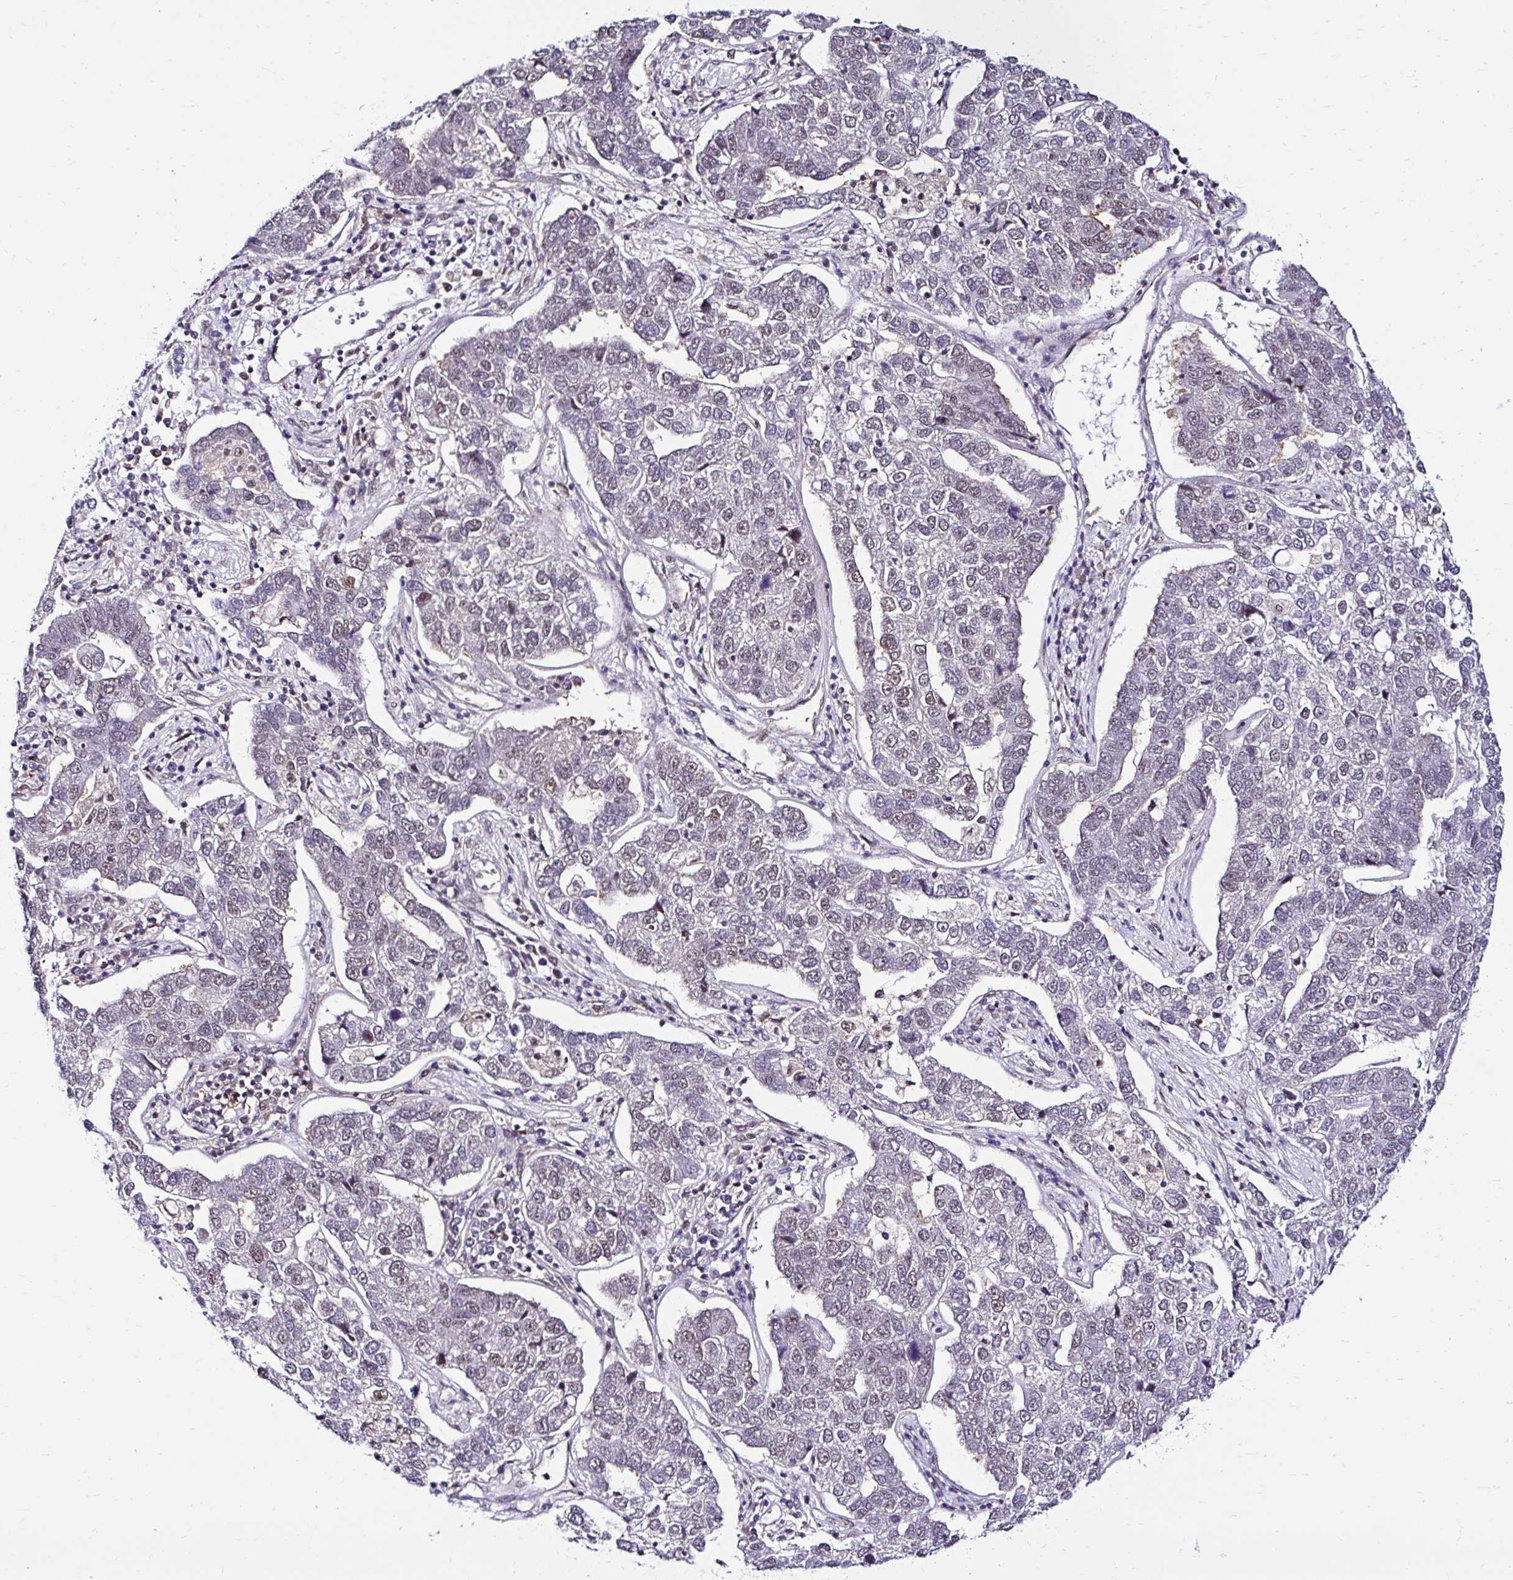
{"staining": {"intensity": "weak", "quantity": "25%-75%", "location": "nuclear"}, "tissue": "pancreatic cancer", "cell_type": "Tumor cells", "image_type": "cancer", "snomed": [{"axis": "morphology", "description": "Adenocarcinoma, NOS"}, {"axis": "topography", "description": "Pancreas"}], "caption": "This is an image of immunohistochemistry (IHC) staining of pancreatic cancer, which shows weak expression in the nuclear of tumor cells.", "gene": "PSMD3", "patient": {"sex": "female", "age": 61}}